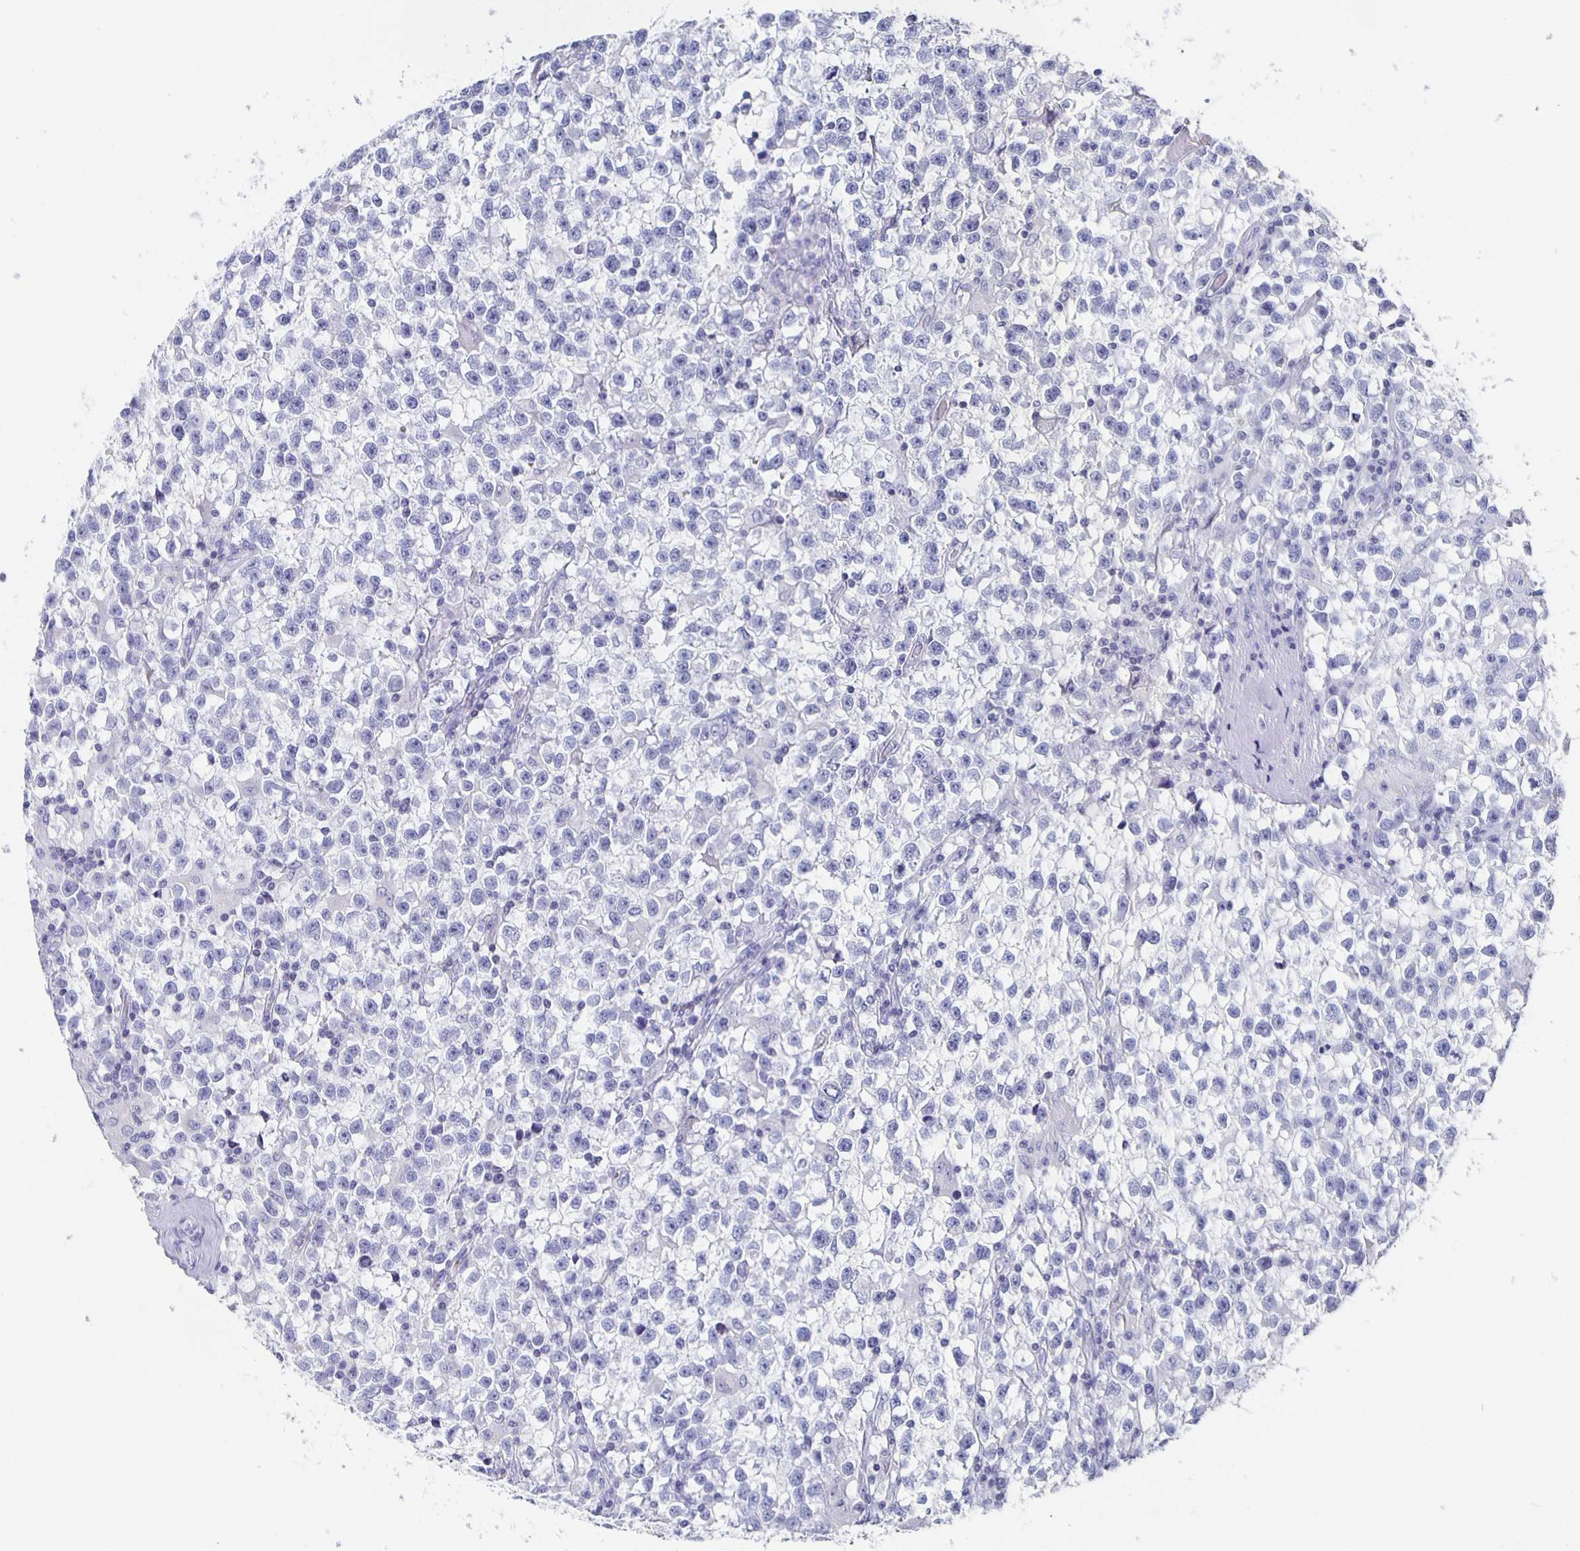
{"staining": {"intensity": "negative", "quantity": "none", "location": "none"}, "tissue": "testis cancer", "cell_type": "Tumor cells", "image_type": "cancer", "snomed": [{"axis": "morphology", "description": "Seminoma, NOS"}, {"axis": "topography", "description": "Testis"}], "caption": "IHC of testis seminoma reveals no positivity in tumor cells.", "gene": "FGA", "patient": {"sex": "male", "age": 31}}